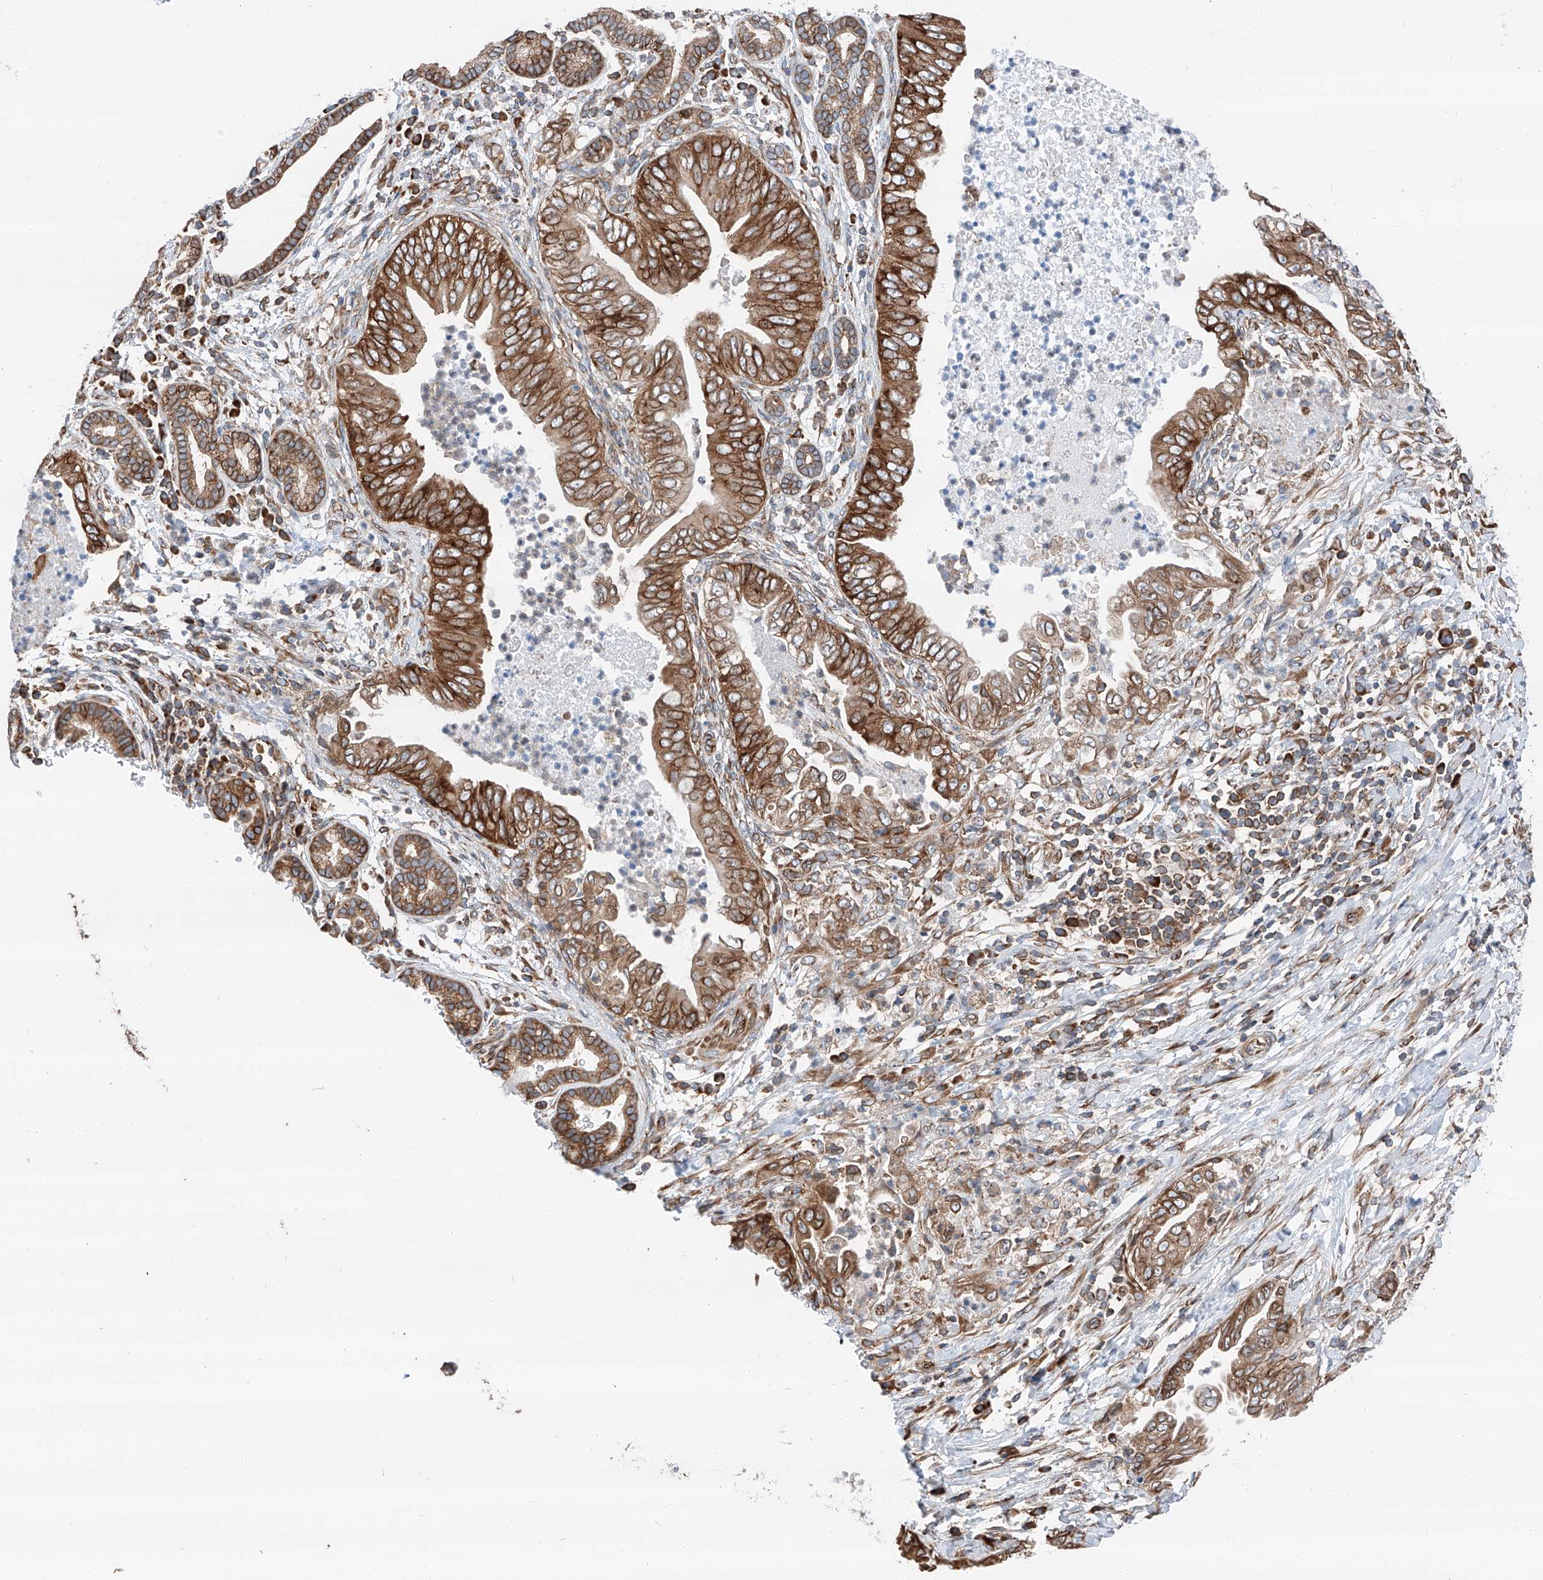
{"staining": {"intensity": "moderate", "quantity": ">75%", "location": "cytoplasmic/membranous"}, "tissue": "pancreatic cancer", "cell_type": "Tumor cells", "image_type": "cancer", "snomed": [{"axis": "morphology", "description": "Adenocarcinoma, NOS"}, {"axis": "topography", "description": "Pancreas"}], "caption": "Immunohistochemistry image of human adenocarcinoma (pancreatic) stained for a protein (brown), which shows medium levels of moderate cytoplasmic/membranous staining in about >75% of tumor cells.", "gene": "ZC3H15", "patient": {"sex": "male", "age": 75}}